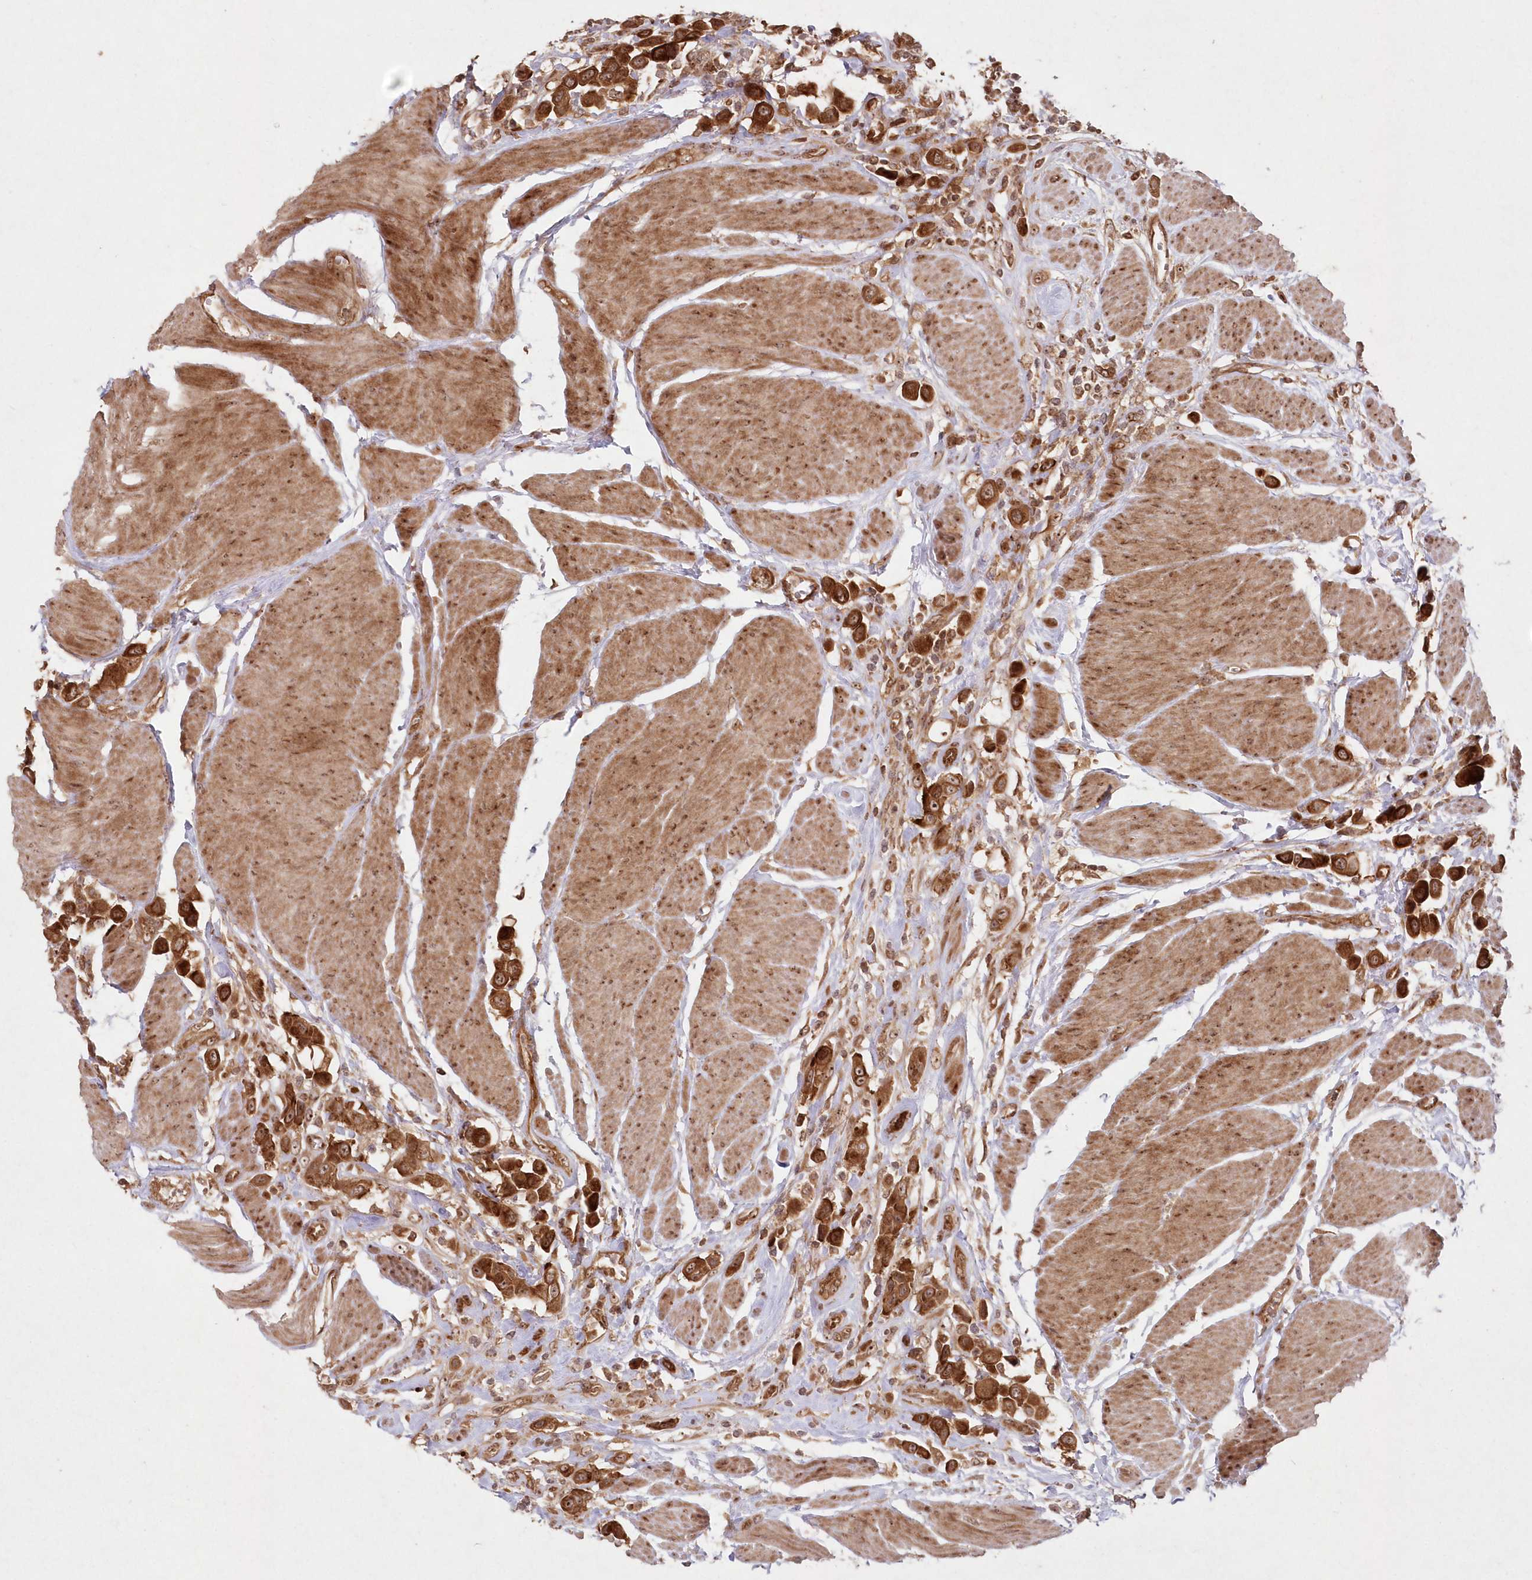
{"staining": {"intensity": "strong", "quantity": ">75%", "location": "cytoplasmic/membranous,nuclear"}, "tissue": "urothelial cancer", "cell_type": "Tumor cells", "image_type": "cancer", "snomed": [{"axis": "morphology", "description": "Urothelial carcinoma, High grade"}, {"axis": "topography", "description": "Urinary bladder"}], "caption": "Human urothelial cancer stained for a protein (brown) shows strong cytoplasmic/membranous and nuclear positive expression in about >75% of tumor cells.", "gene": "SERINC1", "patient": {"sex": "male", "age": 50}}